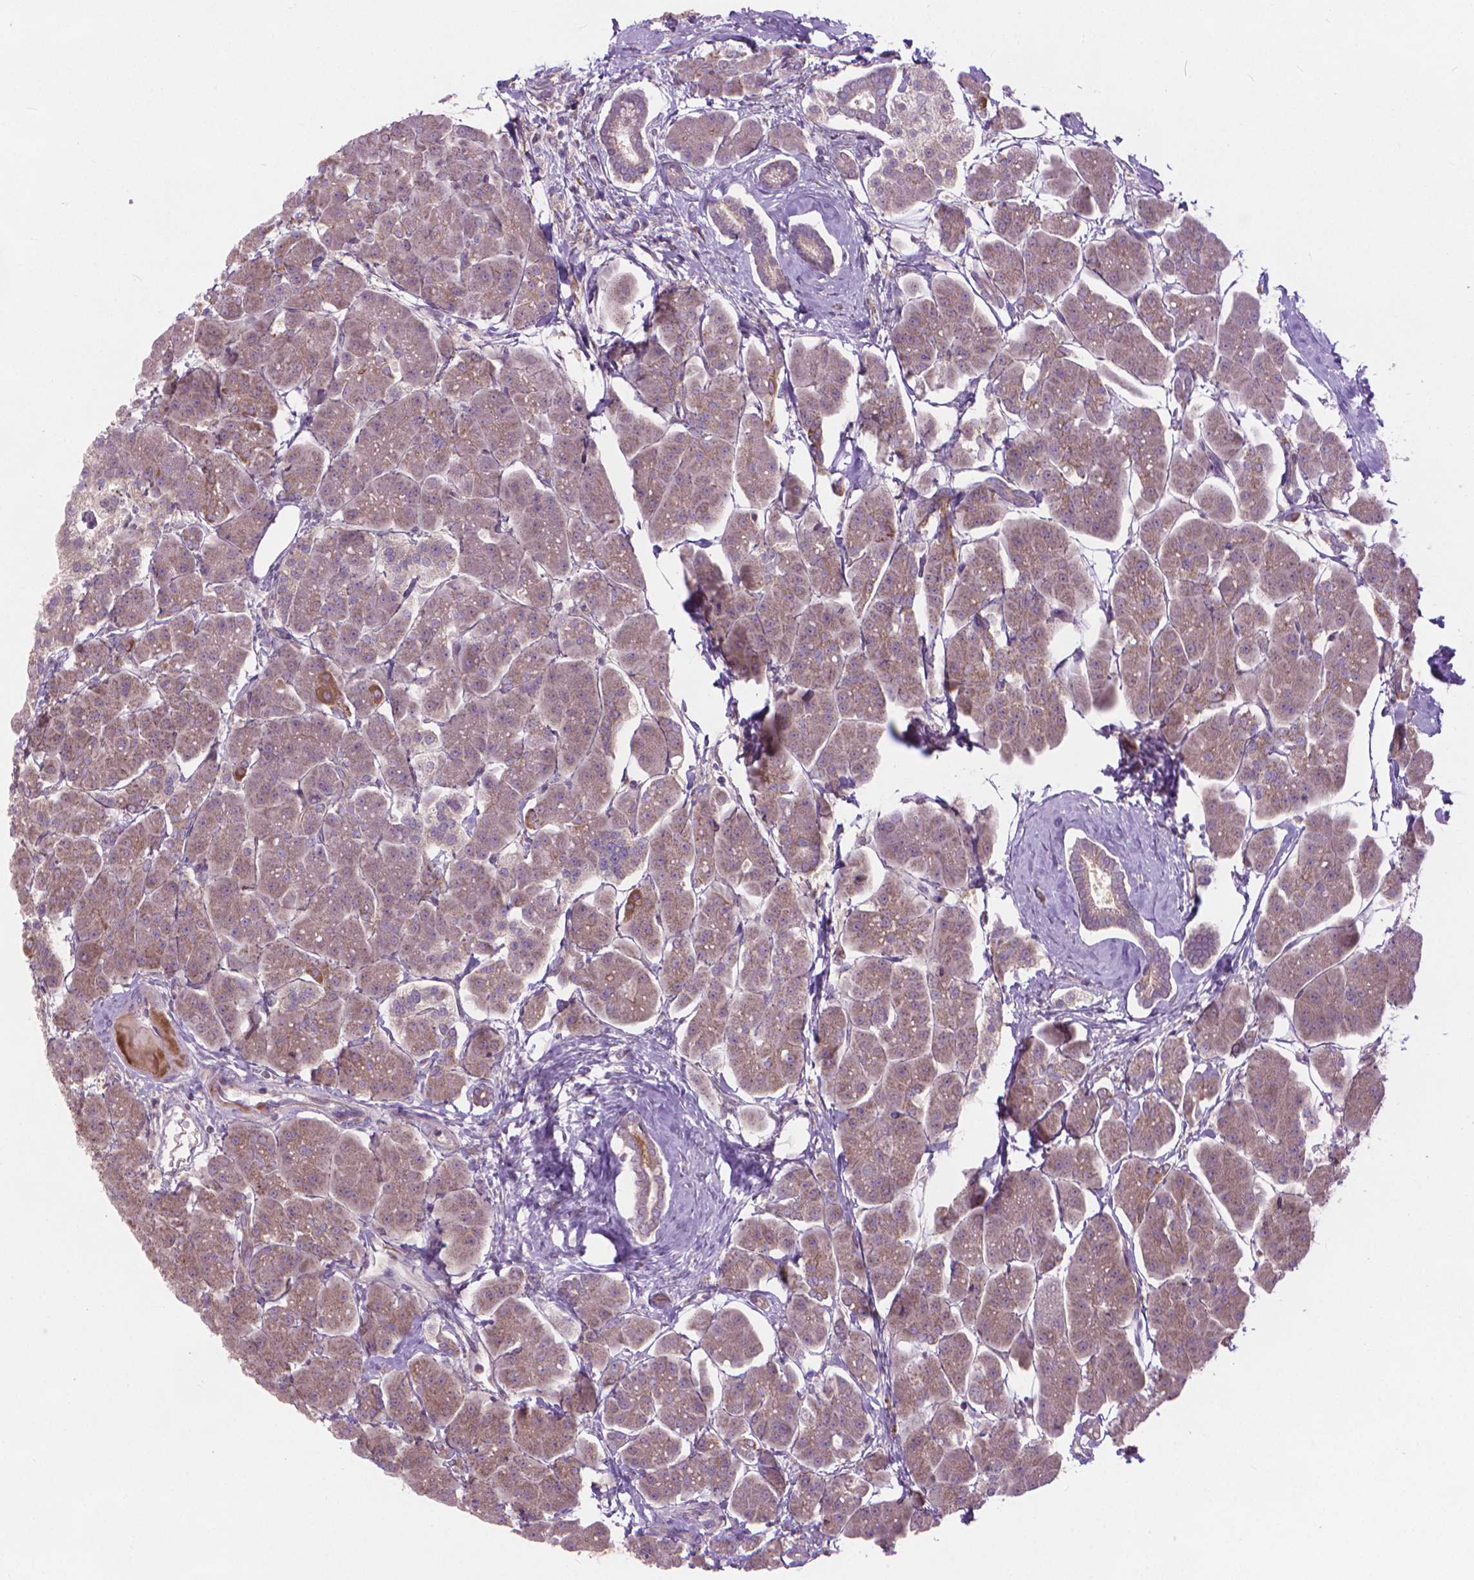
{"staining": {"intensity": "moderate", "quantity": "25%-75%", "location": "cytoplasmic/membranous"}, "tissue": "pancreas", "cell_type": "Exocrine glandular cells", "image_type": "normal", "snomed": [{"axis": "morphology", "description": "Normal tissue, NOS"}, {"axis": "topography", "description": "Adipose tissue"}, {"axis": "topography", "description": "Pancreas"}, {"axis": "topography", "description": "Peripheral nerve tissue"}], "caption": "A histopathology image showing moderate cytoplasmic/membranous staining in approximately 25%-75% of exocrine glandular cells in normal pancreas, as visualized by brown immunohistochemical staining.", "gene": "NUDT1", "patient": {"sex": "female", "age": 58}}